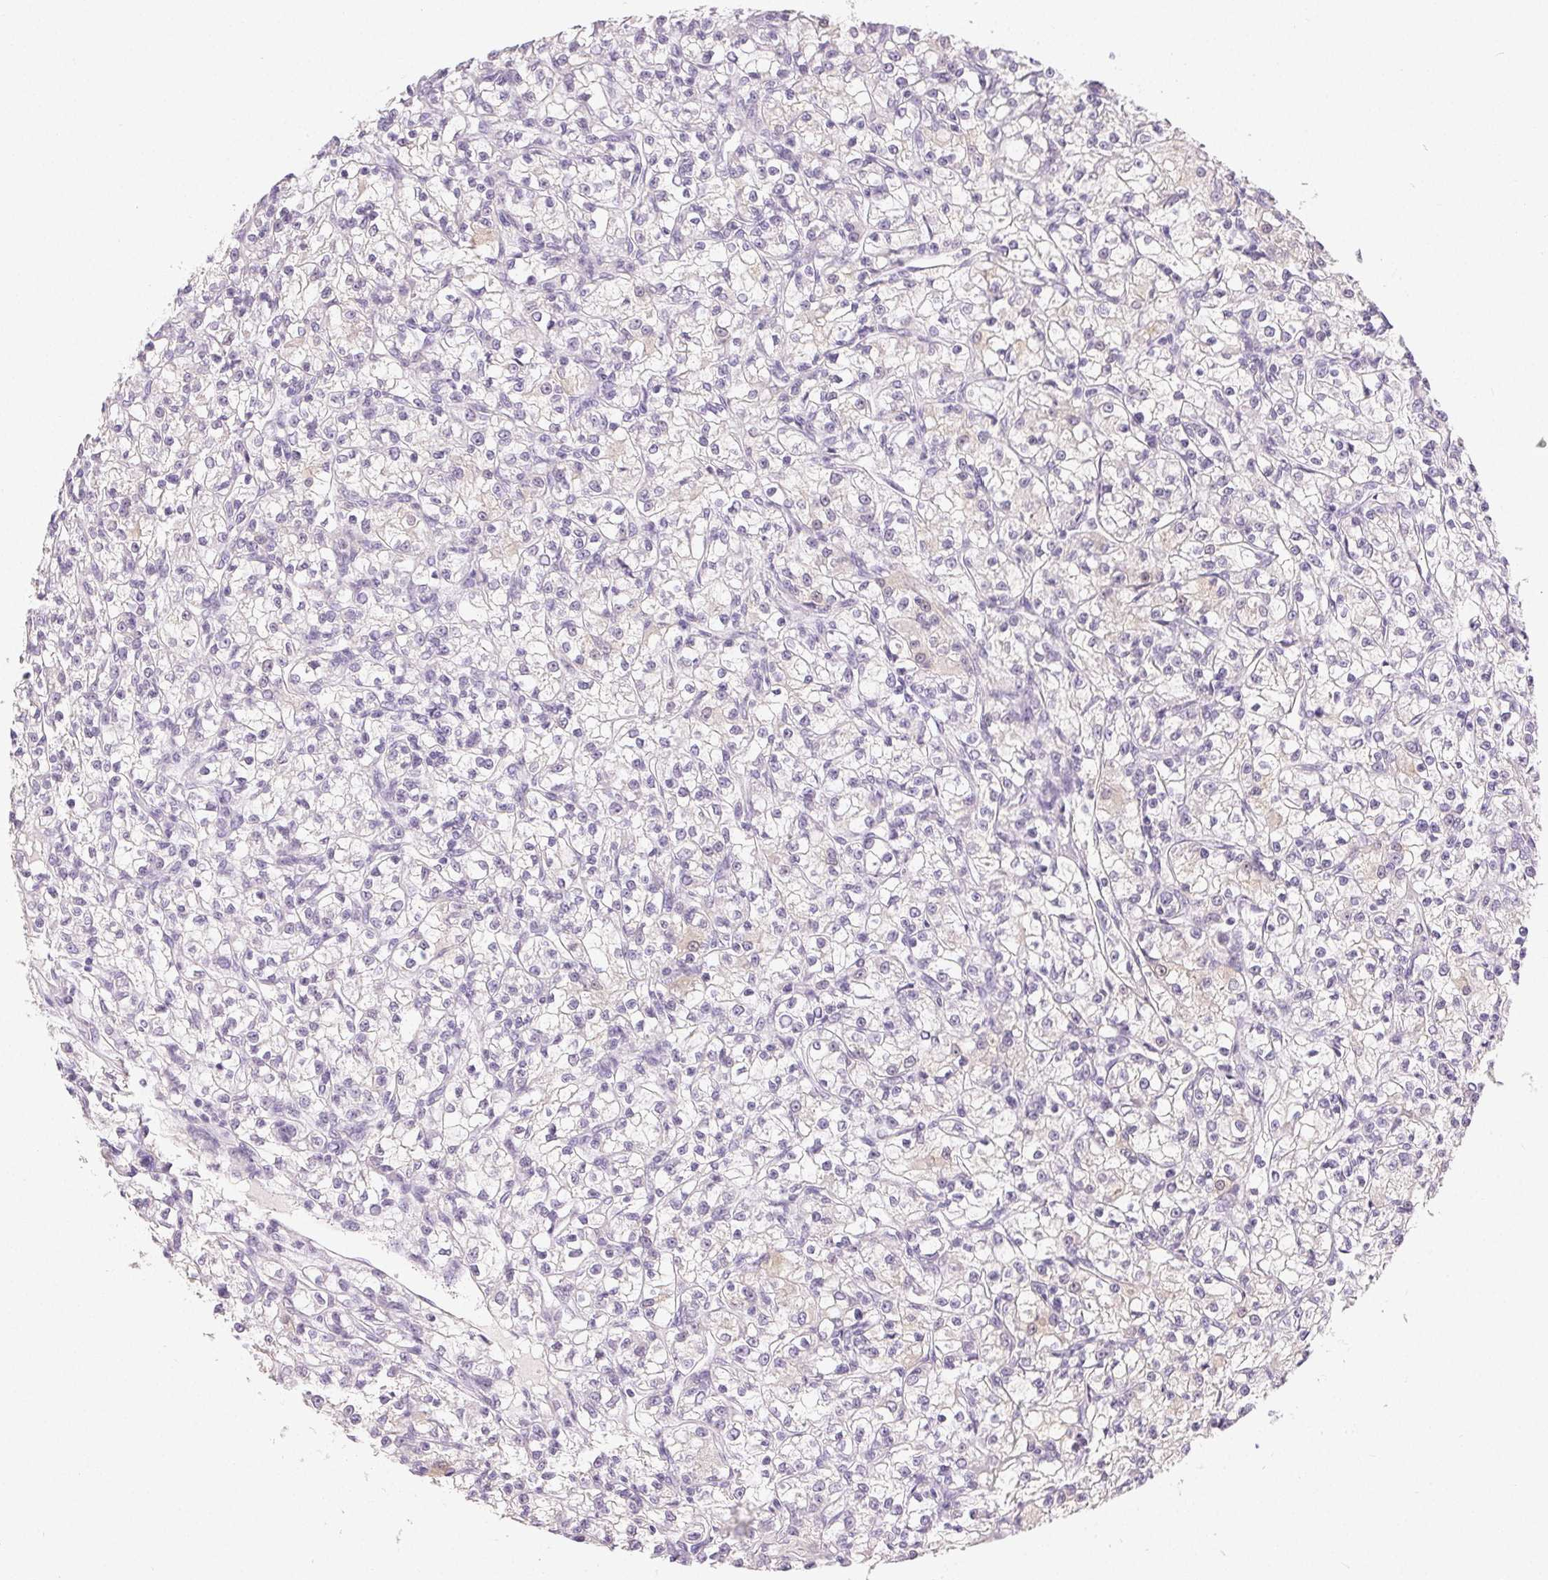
{"staining": {"intensity": "negative", "quantity": "none", "location": "none"}, "tissue": "renal cancer", "cell_type": "Tumor cells", "image_type": "cancer", "snomed": [{"axis": "morphology", "description": "Adenocarcinoma, NOS"}, {"axis": "topography", "description": "Kidney"}], "caption": "High power microscopy micrograph of an immunohistochemistry (IHC) image of adenocarcinoma (renal), revealing no significant positivity in tumor cells.", "gene": "MIOX", "patient": {"sex": "female", "age": 59}}